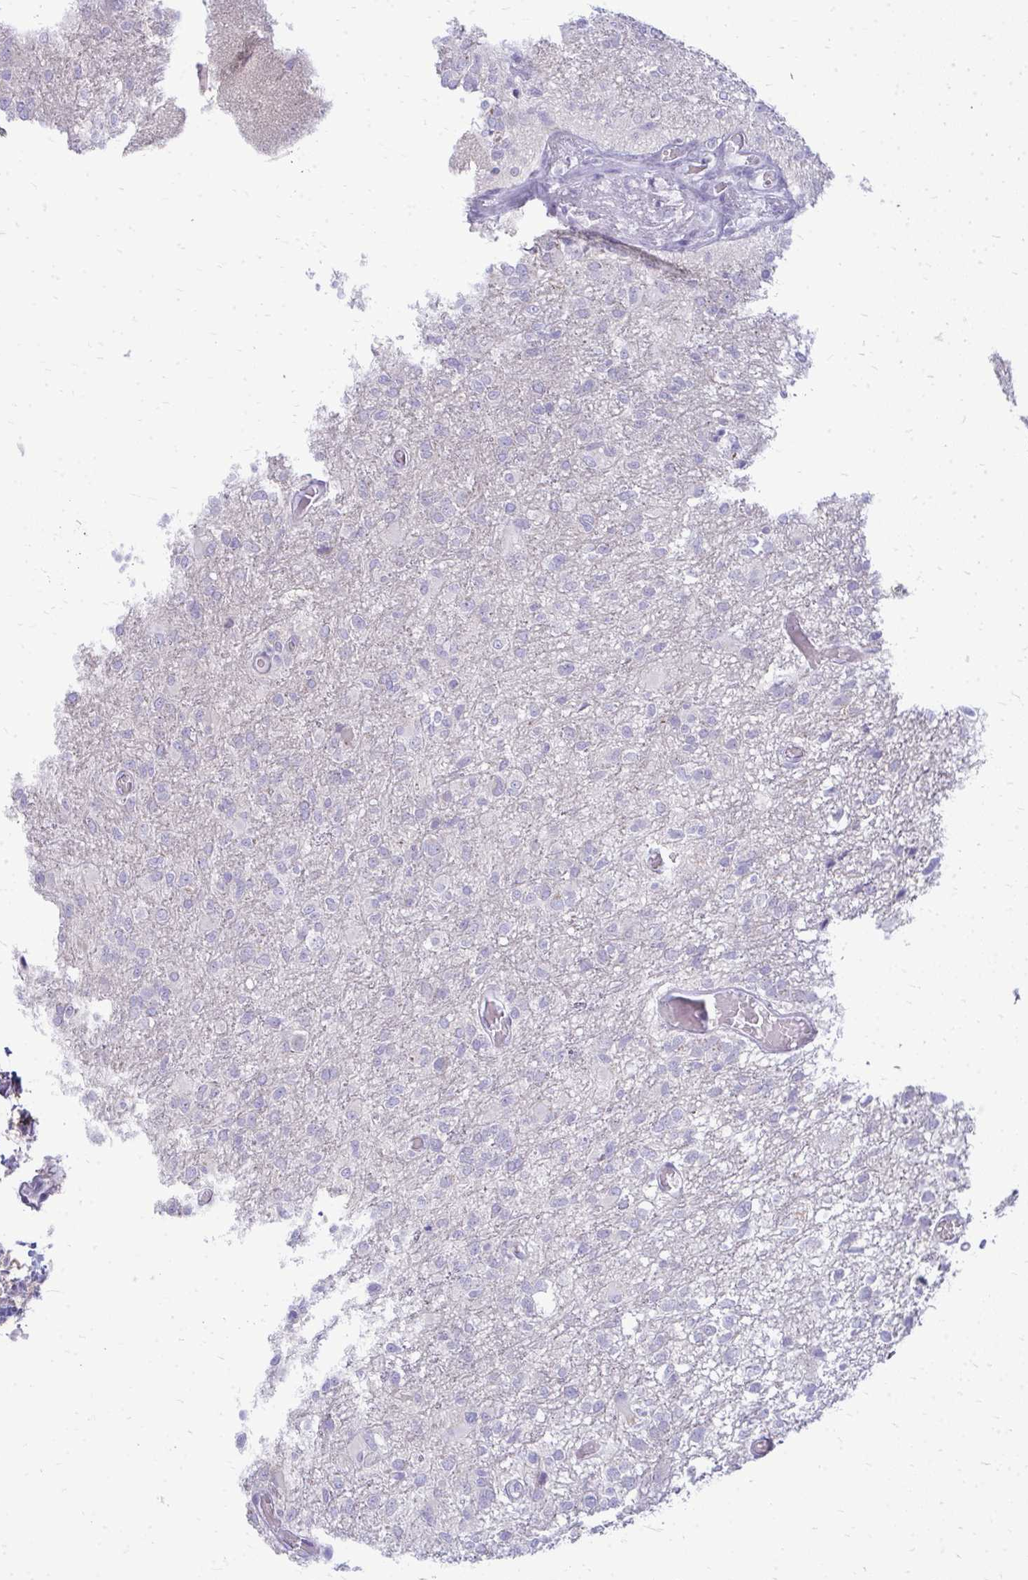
{"staining": {"intensity": "negative", "quantity": "none", "location": "none"}, "tissue": "glioma", "cell_type": "Tumor cells", "image_type": "cancer", "snomed": [{"axis": "morphology", "description": "Glioma, malignant, High grade"}, {"axis": "topography", "description": "Brain"}], "caption": "This histopathology image is of glioma stained with immunohistochemistry to label a protein in brown with the nuclei are counter-stained blue. There is no positivity in tumor cells.", "gene": "TSPEAR", "patient": {"sex": "female", "age": 74}}